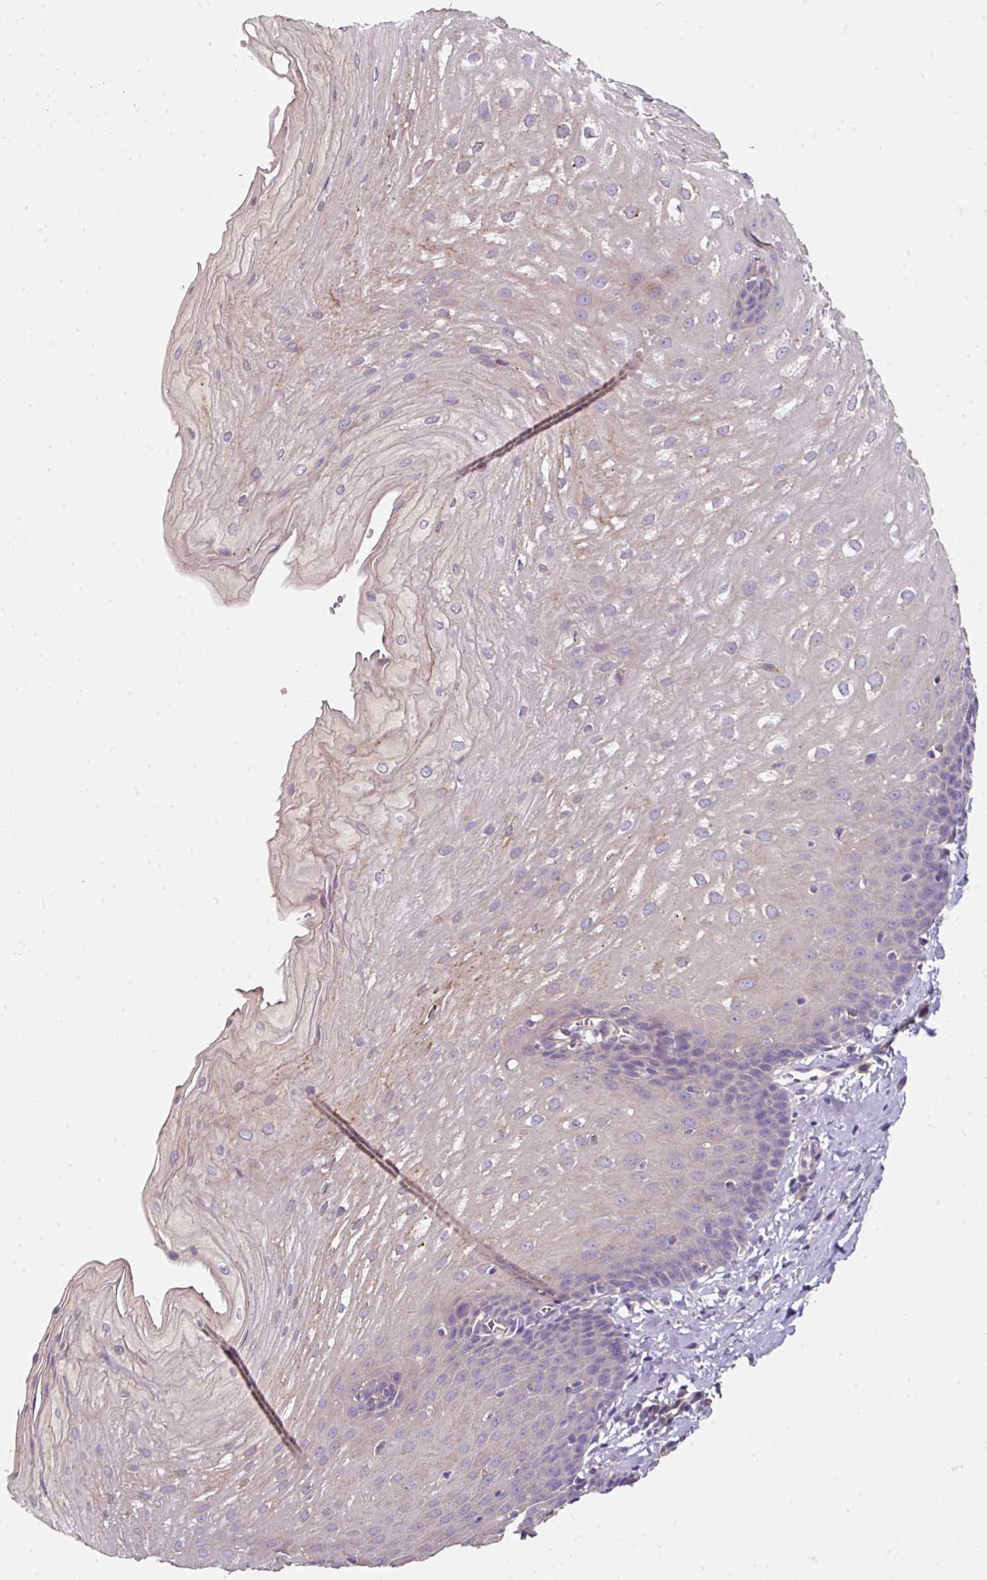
{"staining": {"intensity": "negative", "quantity": "none", "location": "none"}, "tissue": "esophagus", "cell_type": "Squamous epithelial cells", "image_type": "normal", "snomed": [{"axis": "morphology", "description": "Normal tissue, NOS"}, {"axis": "topography", "description": "Esophagus"}], "caption": "A high-resolution histopathology image shows IHC staining of benign esophagus, which reveals no significant positivity in squamous epithelial cells.", "gene": "C4orf48", "patient": {"sex": "male", "age": 70}}